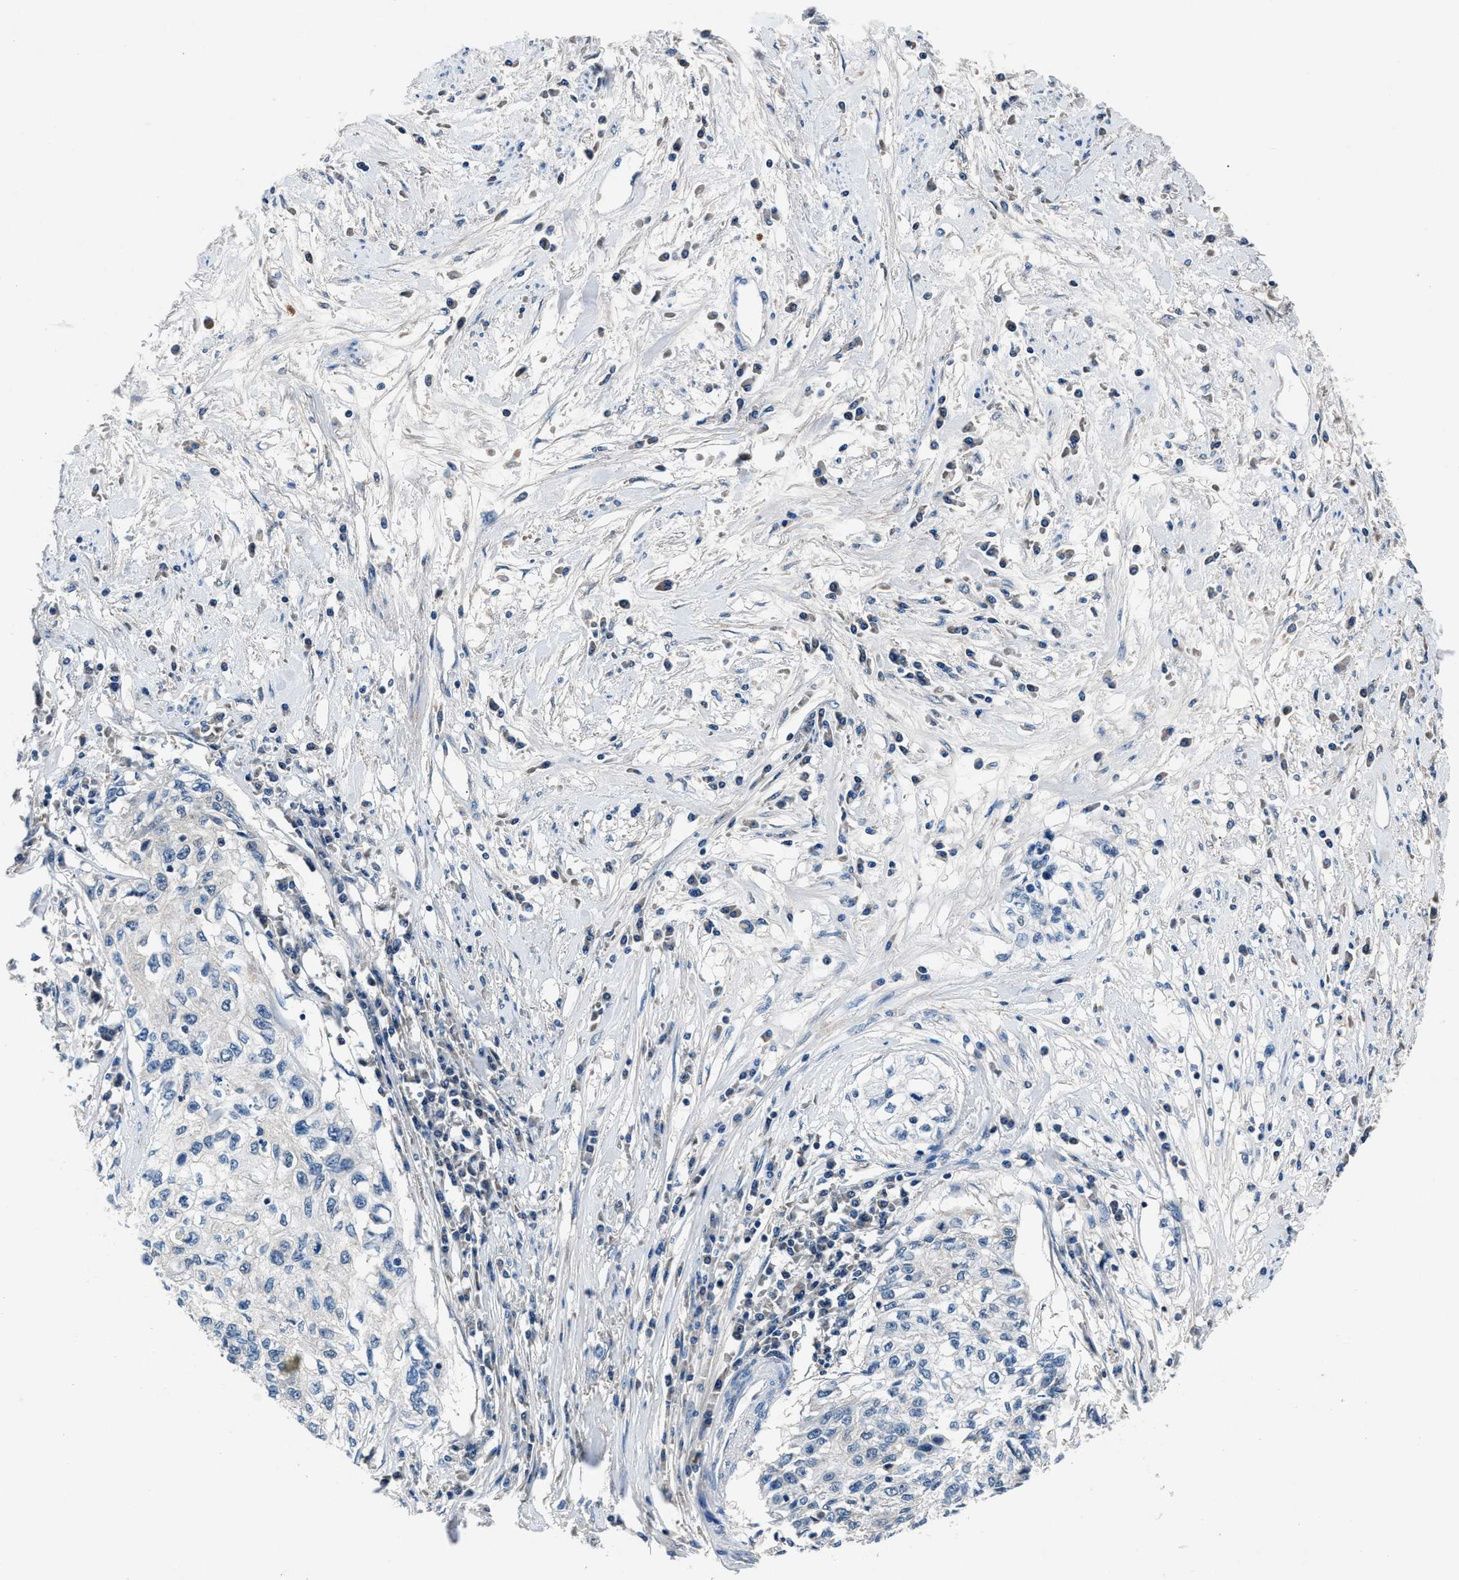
{"staining": {"intensity": "negative", "quantity": "none", "location": "none"}, "tissue": "cervical cancer", "cell_type": "Tumor cells", "image_type": "cancer", "snomed": [{"axis": "morphology", "description": "Squamous cell carcinoma, NOS"}, {"axis": "topography", "description": "Cervix"}], "caption": "A histopathology image of cervical cancer stained for a protein demonstrates no brown staining in tumor cells.", "gene": "DENND6B", "patient": {"sex": "female", "age": 57}}